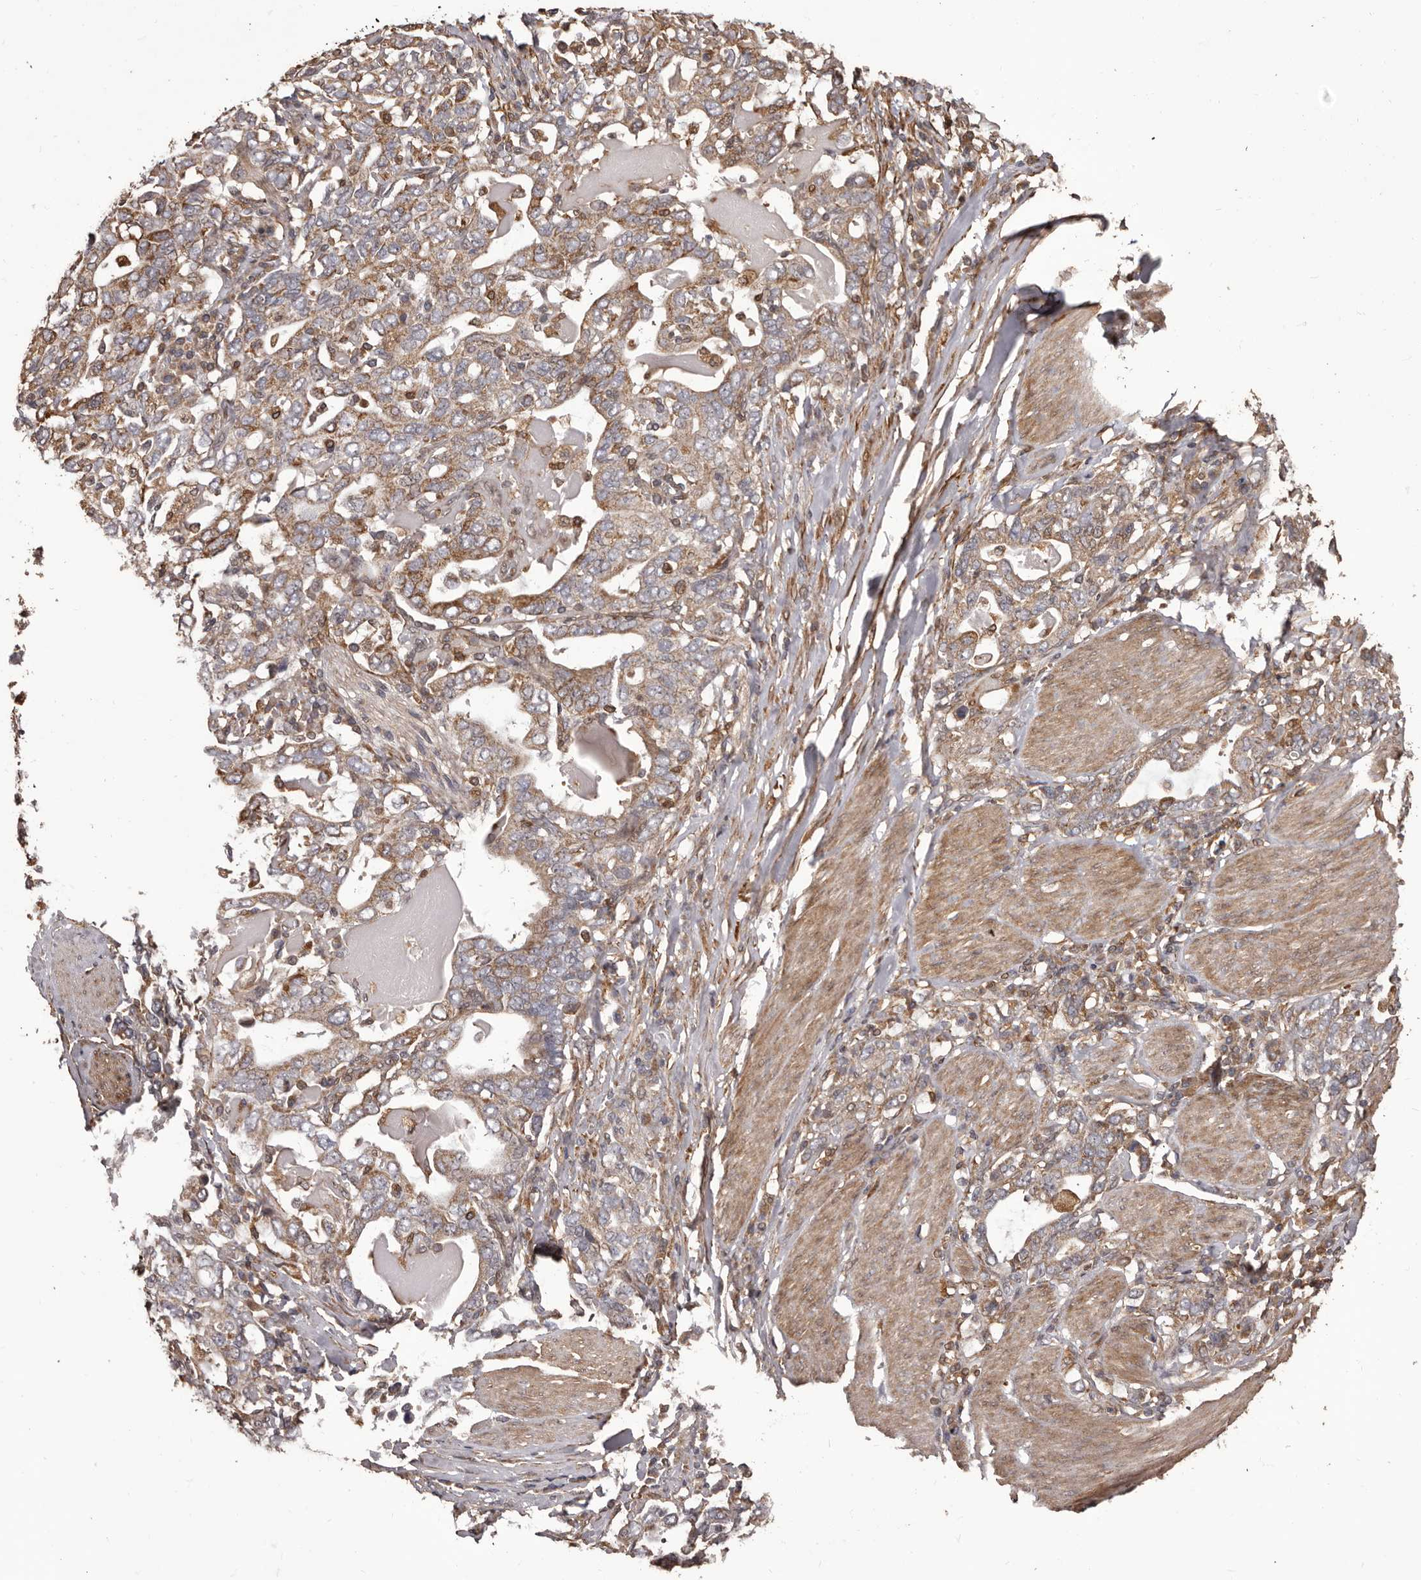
{"staining": {"intensity": "weak", "quantity": "25%-75%", "location": "cytoplasmic/membranous"}, "tissue": "stomach cancer", "cell_type": "Tumor cells", "image_type": "cancer", "snomed": [{"axis": "morphology", "description": "Adenocarcinoma, NOS"}, {"axis": "topography", "description": "Stomach, upper"}], "caption": "Protein staining shows weak cytoplasmic/membranous expression in approximately 25%-75% of tumor cells in adenocarcinoma (stomach). Nuclei are stained in blue.", "gene": "ZCCHC7", "patient": {"sex": "male", "age": 62}}